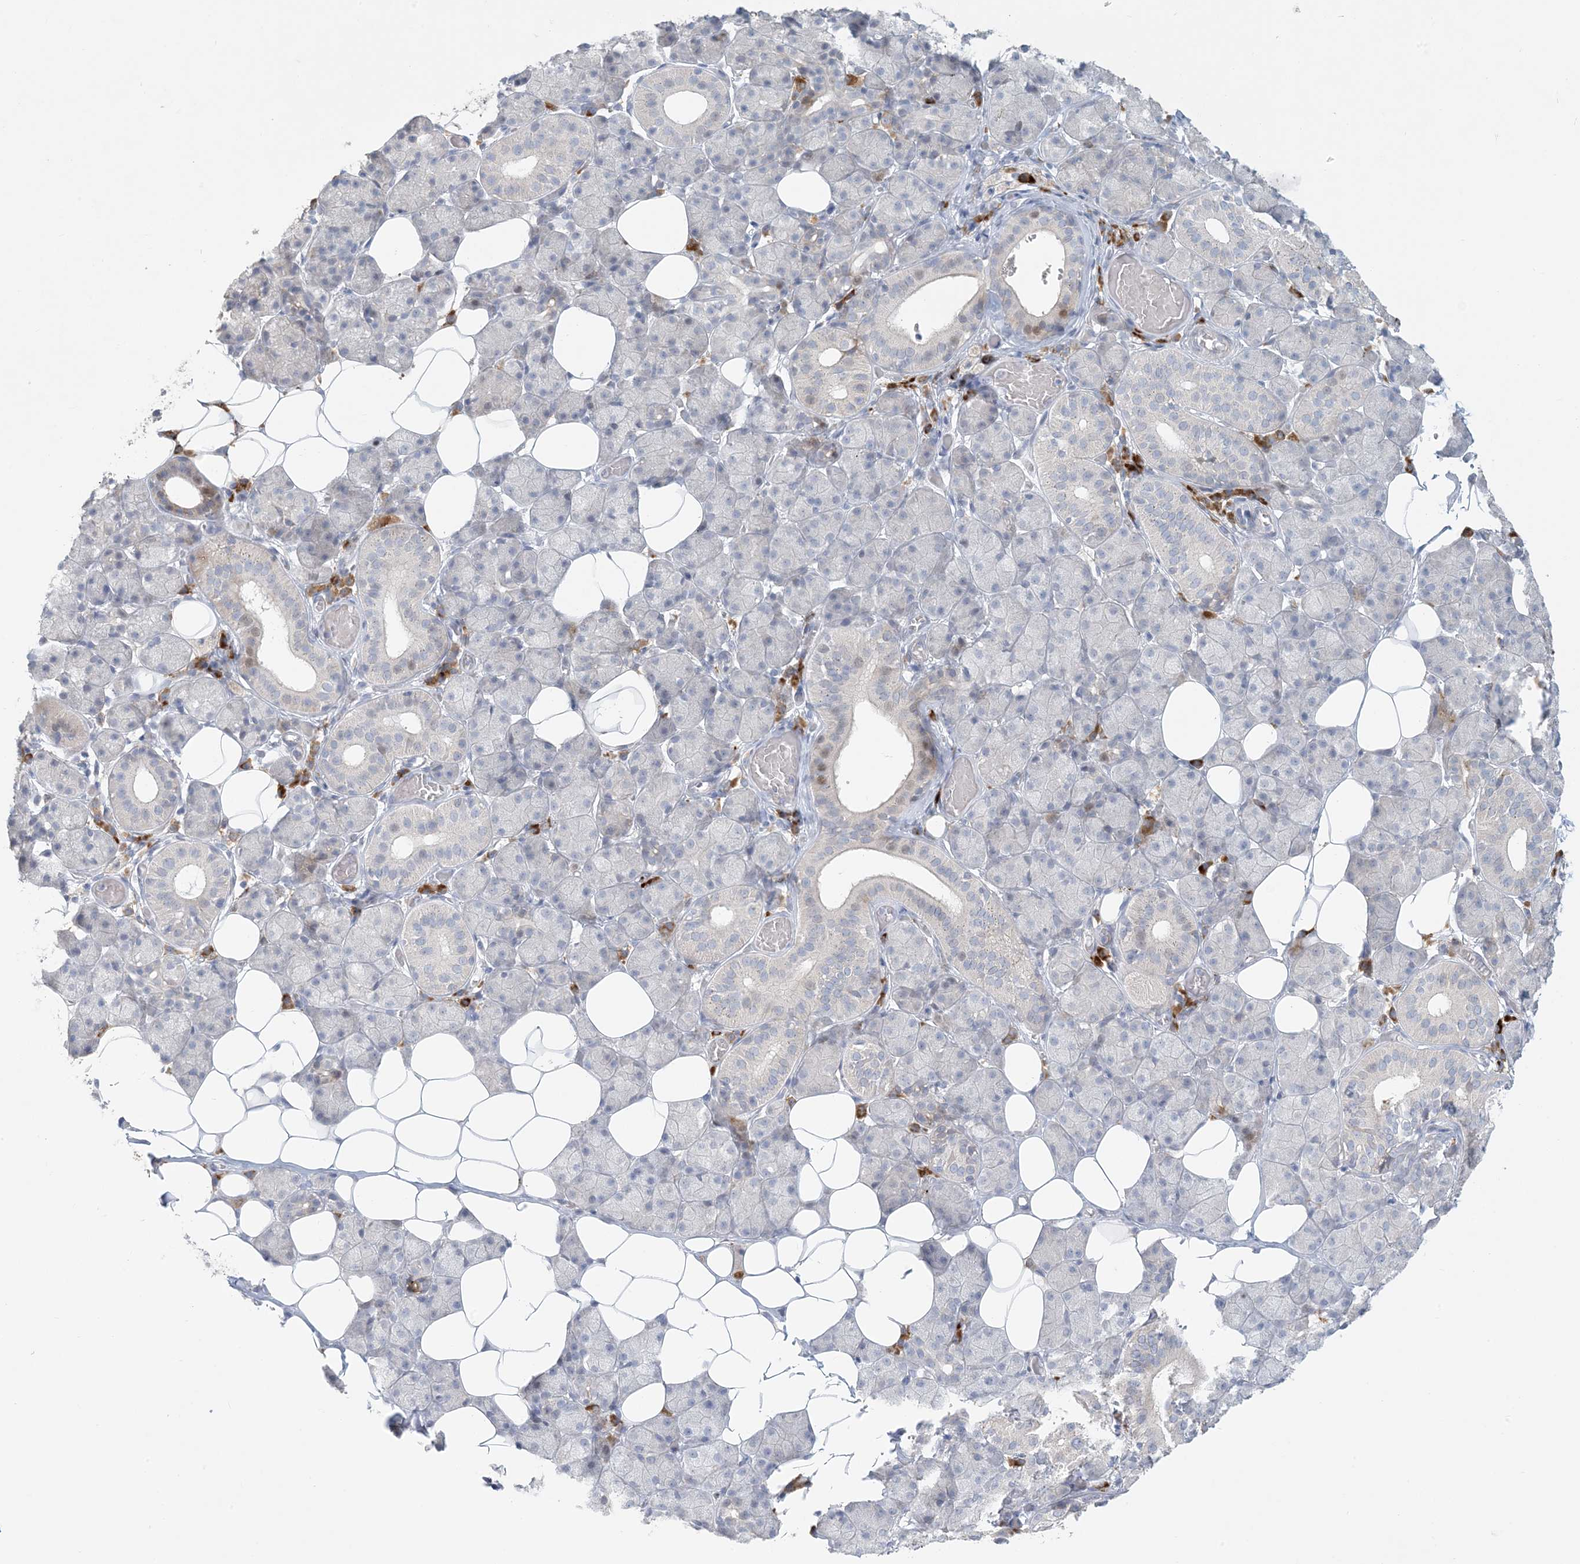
{"staining": {"intensity": "negative", "quantity": "none", "location": "none"}, "tissue": "salivary gland", "cell_type": "Glandular cells", "image_type": "normal", "snomed": [{"axis": "morphology", "description": "Normal tissue, NOS"}, {"axis": "topography", "description": "Salivary gland"}], "caption": "The micrograph displays no significant staining in glandular cells of salivary gland.", "gene": "ZNF385D", "patient": {"sex": "female", "age": 33}}